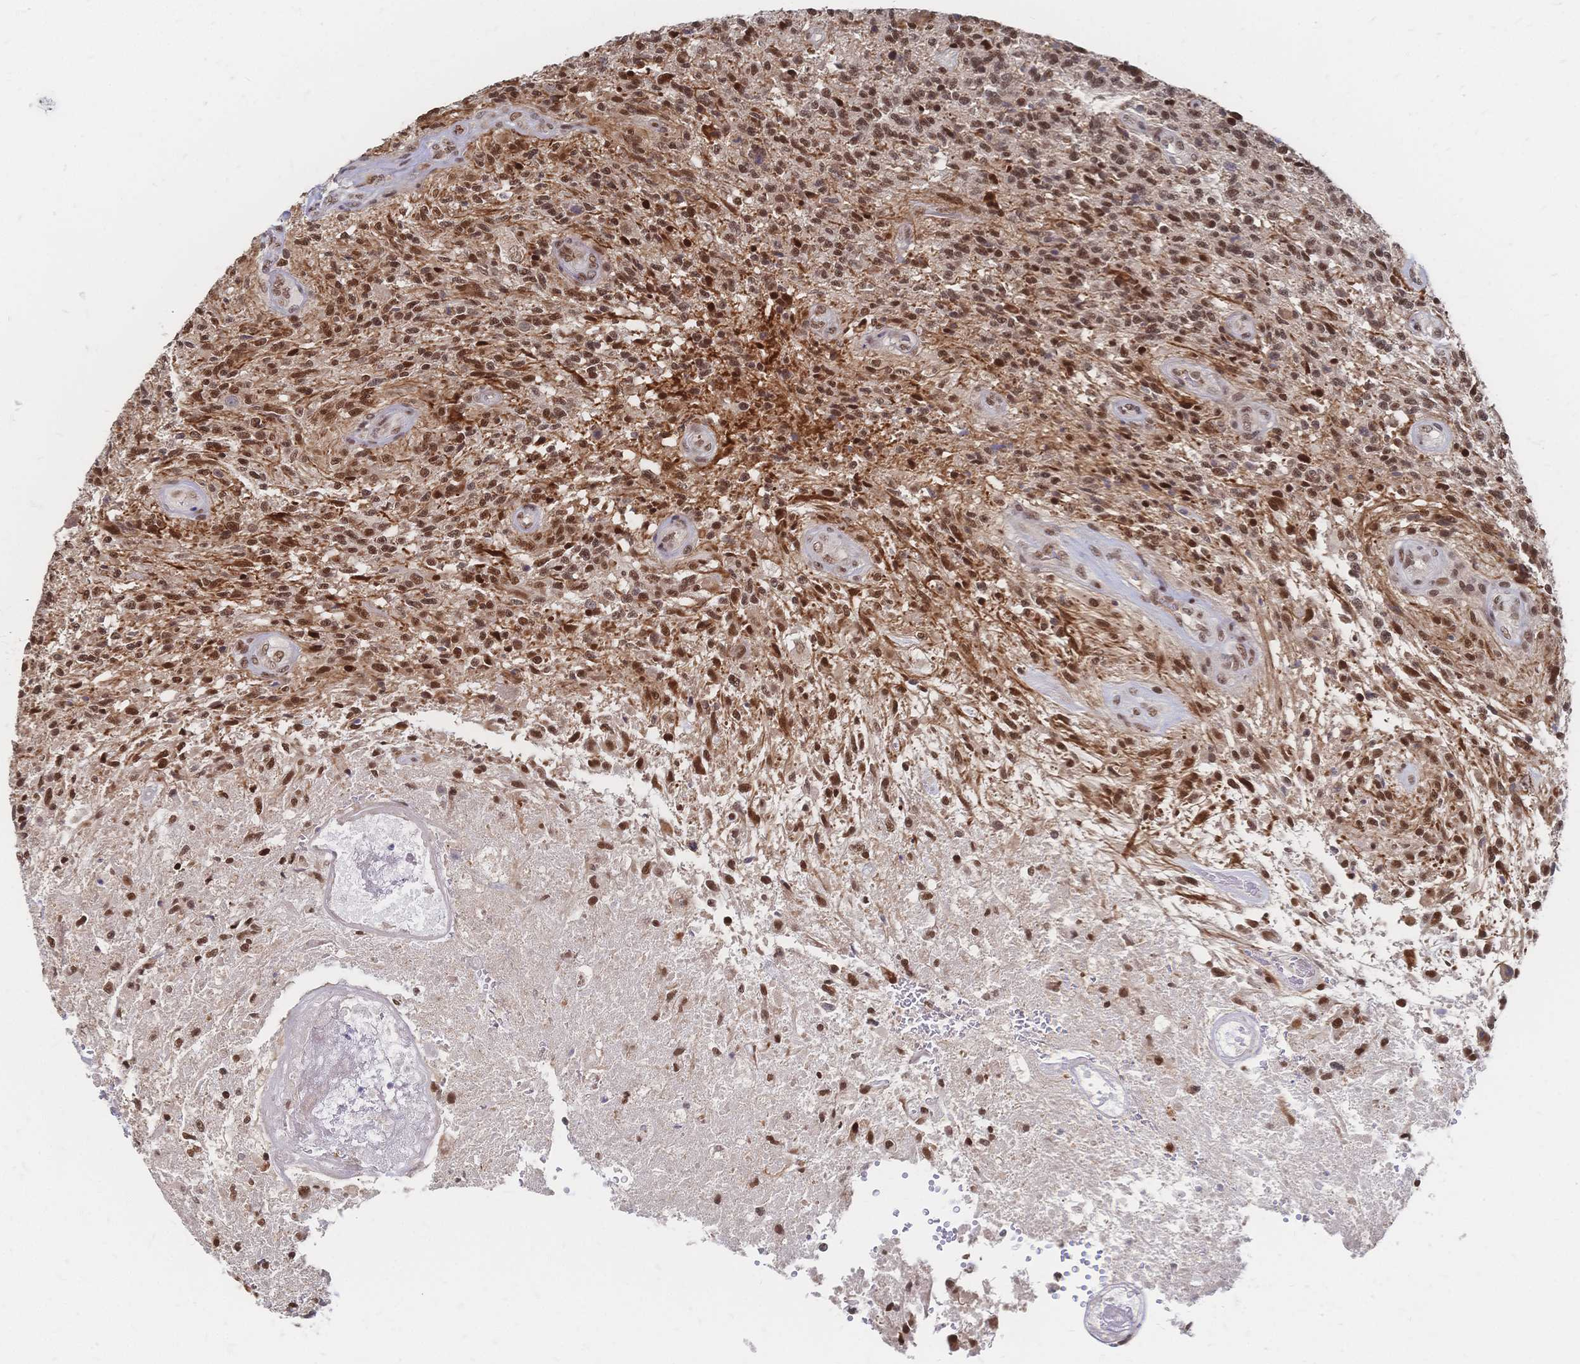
{"staining": {"intensity": "moderate", "quantity": ">75%", "location": "nuclear"}, "tissue": "glioma", "cell_type": "Tumor cells", "image_type": "cancer", "snomed": [{"axis": "morphology", "description": "Glioma, malignant, High grade"}, {"axis": "topography", "description": "Brain"}], "caption": "Immunohistochemical staining of human high-grade glioma (malignant) demonstrates medium levels of moderate nuclear expression in approximately >75% of tumor cells.", "gene": "NELFA", "patient": {"sex": "male", "age": 56}}